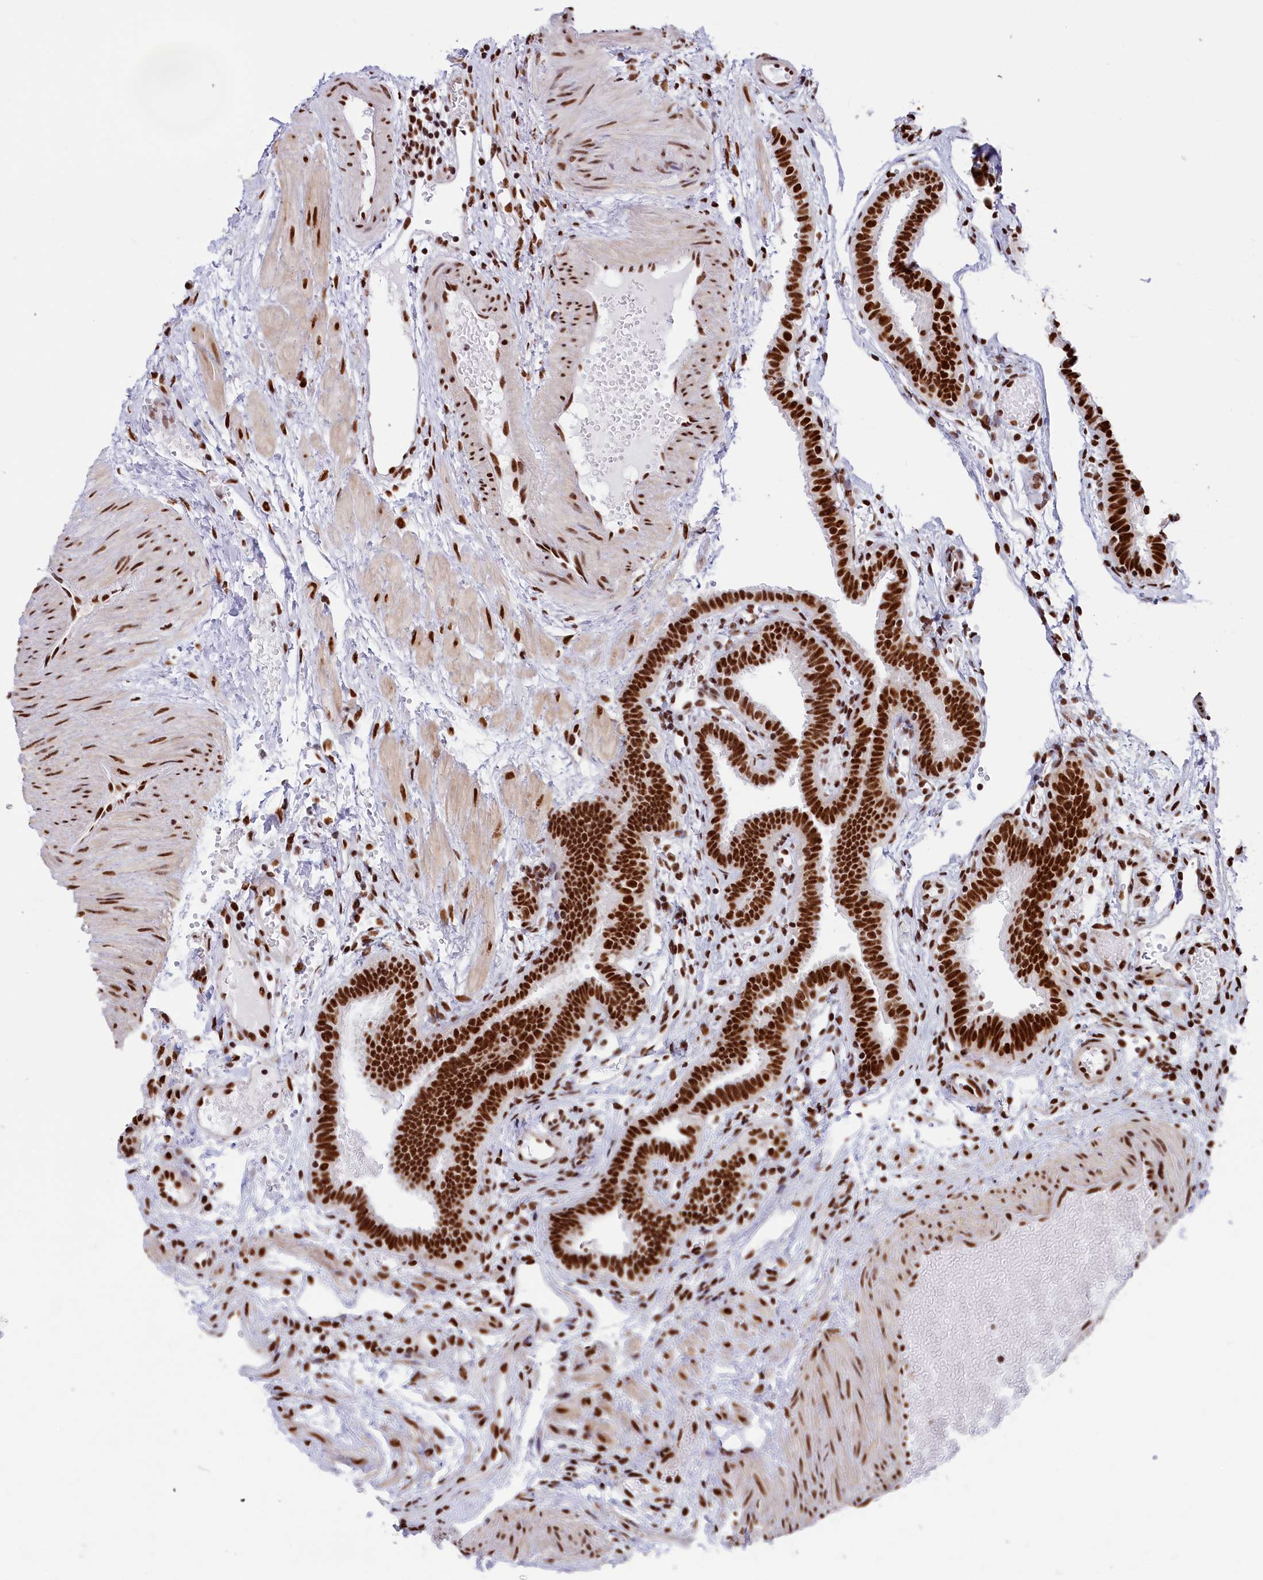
{"staining": {"intensity": "strong", "quantity": ">75%", "location": "nuclear"}, "tissue": "fallopian tube", "cell_type": "Glandular cells", "image_type": "normal", "snomed": [{"axis": "morphology", "description": "Normal tissue, NOS"}, {"axis": "topography", "description": "Fallopian tube"}], "caption": "Immunohistochemistry of unremarkable human fallopian tube shows high levels of strong nuclear expression in about >75% of glandular cells.", "gene": "SNRNP70", "patient": {"sex": "female", "age": 37}}